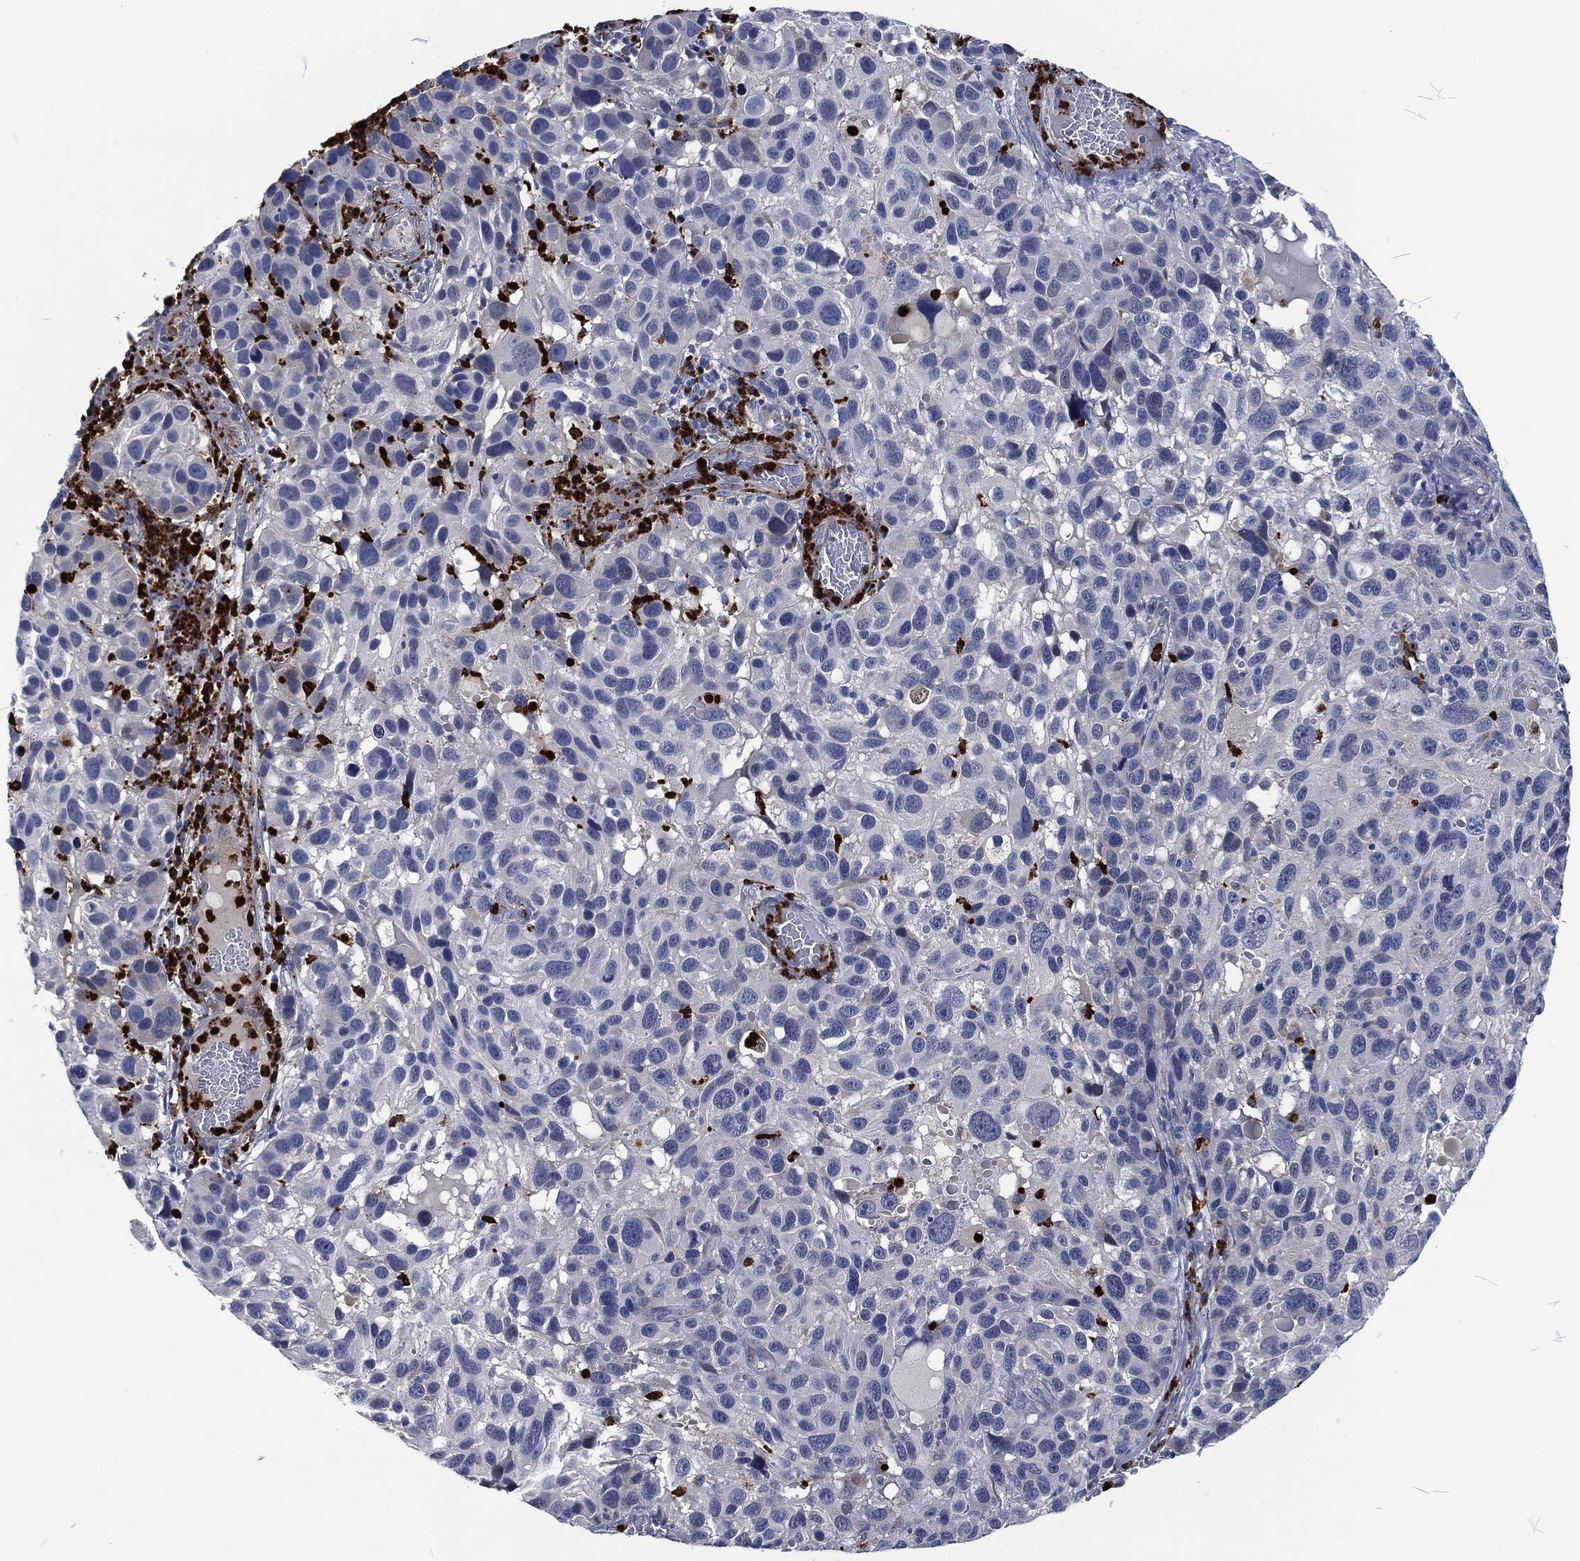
{"staining": {"intensity": "negative", "quantity": "none", "location": "none"}, "tissue": "melanoma", "cell_type": "Tumor cells", "image_type": "cancer", "snomed": [{"axis": "morphology", "description": "Malignant melanoma, NOS"}, {"axis": "topography", "description": "Skin"}], "caption": "Histopathology image shows no significant protein staining in tumor cells of malignant melanoma. (DAB (3,3'-diaminobenzidine) immunohistochemistry (IHC), high magnification).", "gene": "MPO", "patient": {"sex": "male", "age": 53}}